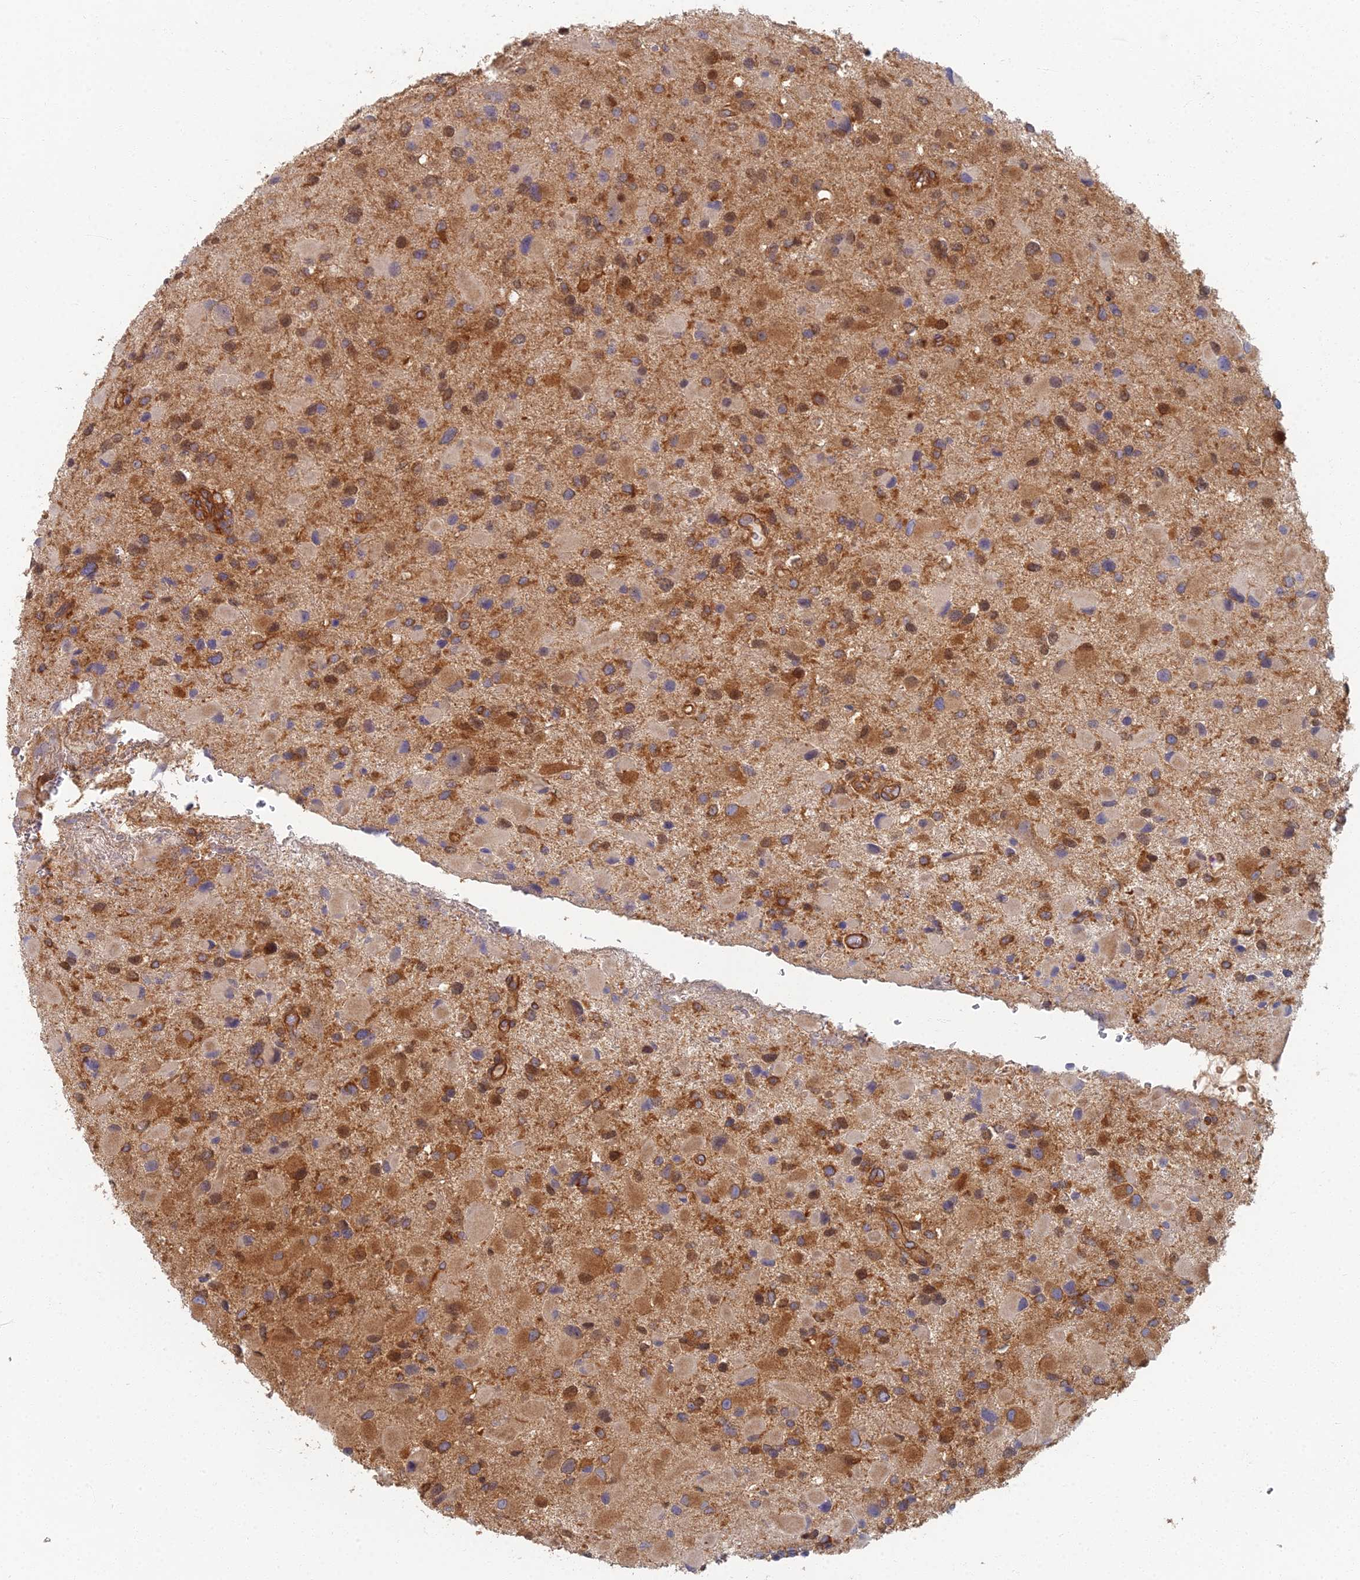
{"staining": {"intensity": "moderate", "quantity": "25%-75%", "location": "cytoplasmic/membranous"}, "tissue": "glioma", "cell_type": "Tumor cells", "image_type": "cancer", "snomed": [{"axis": "morphology", "description": "Glioma, malignant, Low grade"}, {"axis": "topography", "description": "Brain"}], "caption": "Immunohistochemical staining of human glioma exhibits medium levels of moderate cytoplasmic/membranous staining in approximately 25%-75% of tumor cells.", "gene": "RBSN", "patient": {"sex": "female", "age": 32}}